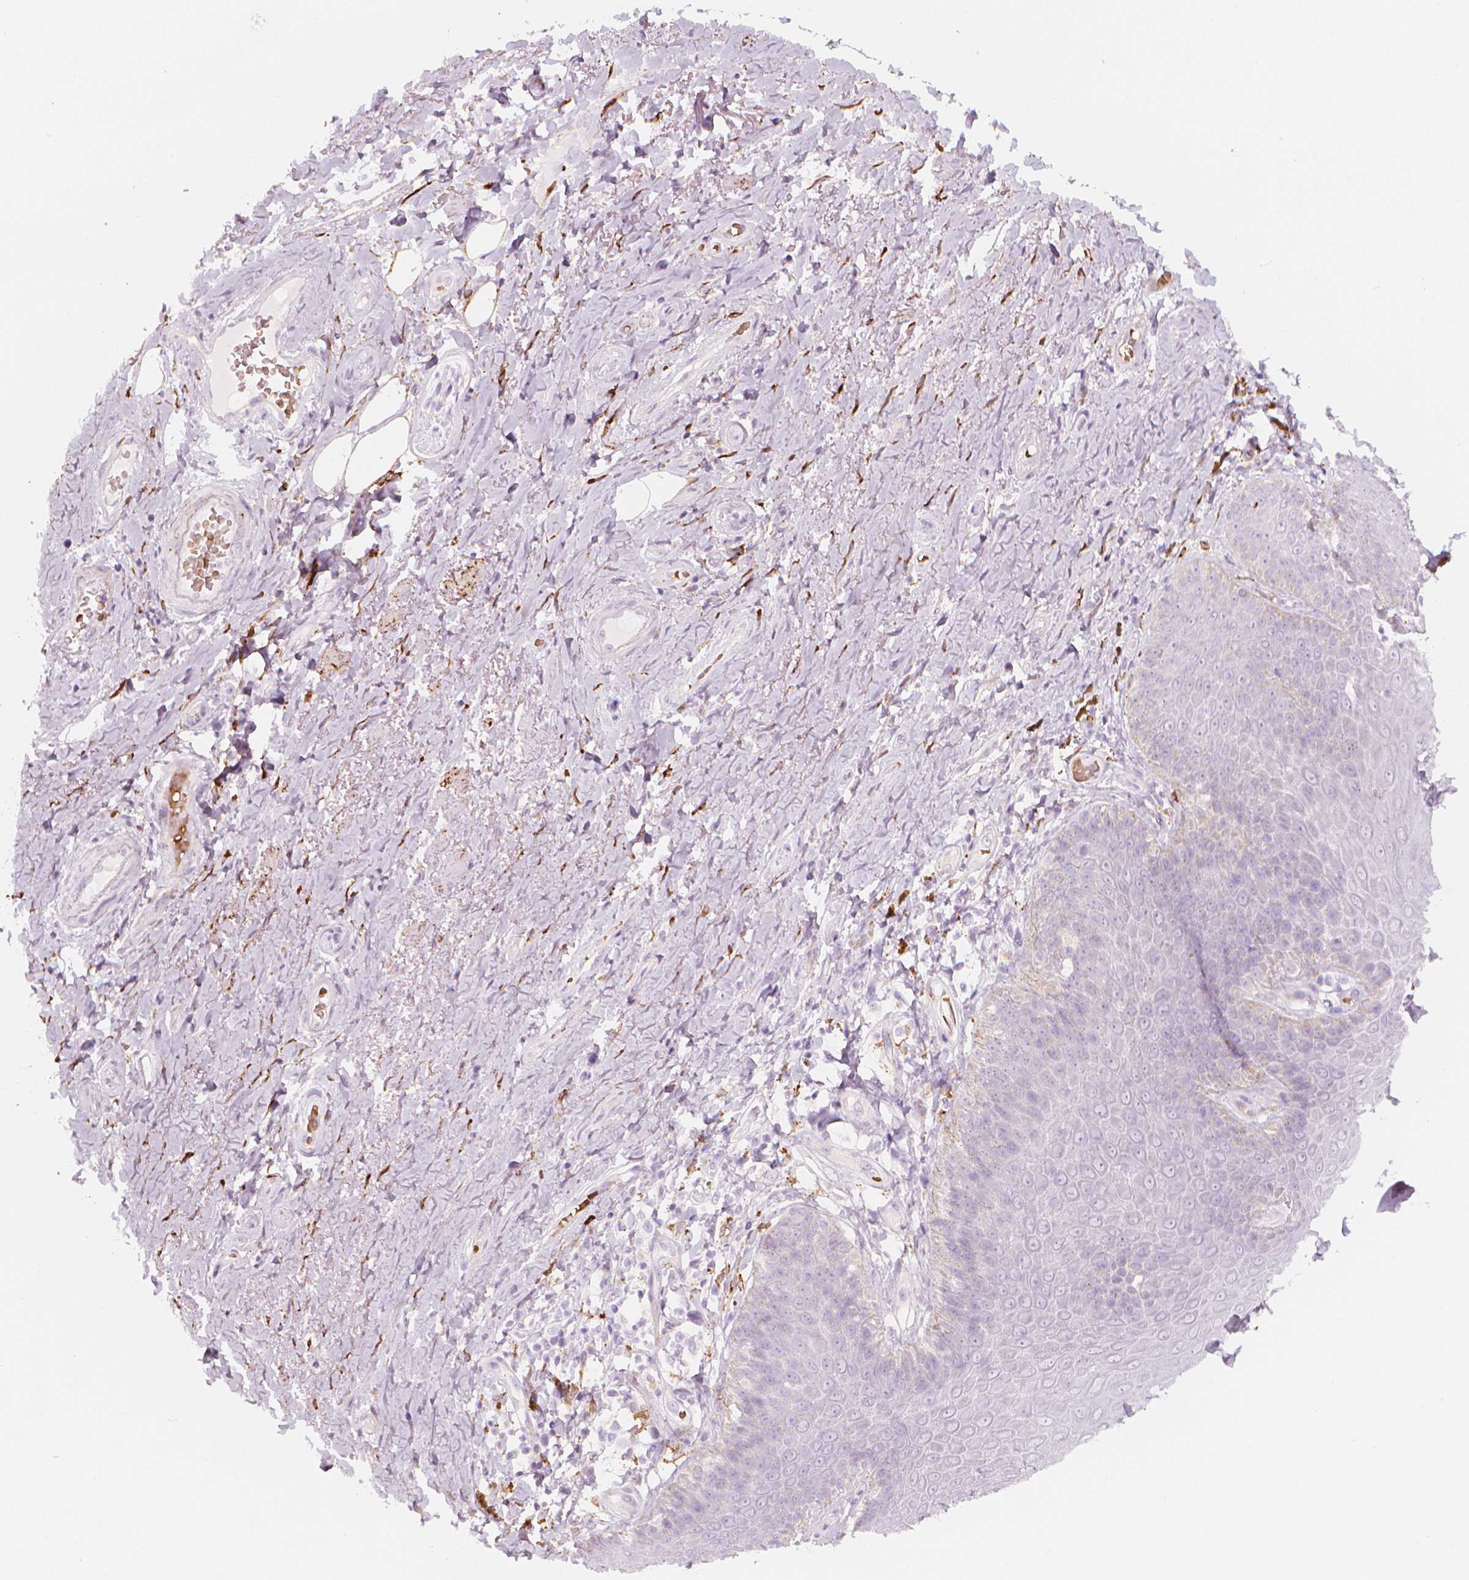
{"staining": {"intensity": "moderate", "quantity": "<25%", "location": "cytoplasmic/membranous"}, "tissue": "adipose tissue", "cell_type": "Adipocytes", "image_type": "normal", "snomed": [{"axis": "morphology", "description": "Normal tissue, NOS"}, {"axis": "topography", "description": "Anal"}, {"axis": "topography", "description": "Peripheral nerve tissue"}], "caption": "Immunohistochemistry of normal human adipose tissue reveals low levels of moderate cytoplasmic/membranous staining in approximately <25% of adipocytes.", "gene": "CES1", "patient": {"sex": "male", "age": 53}}